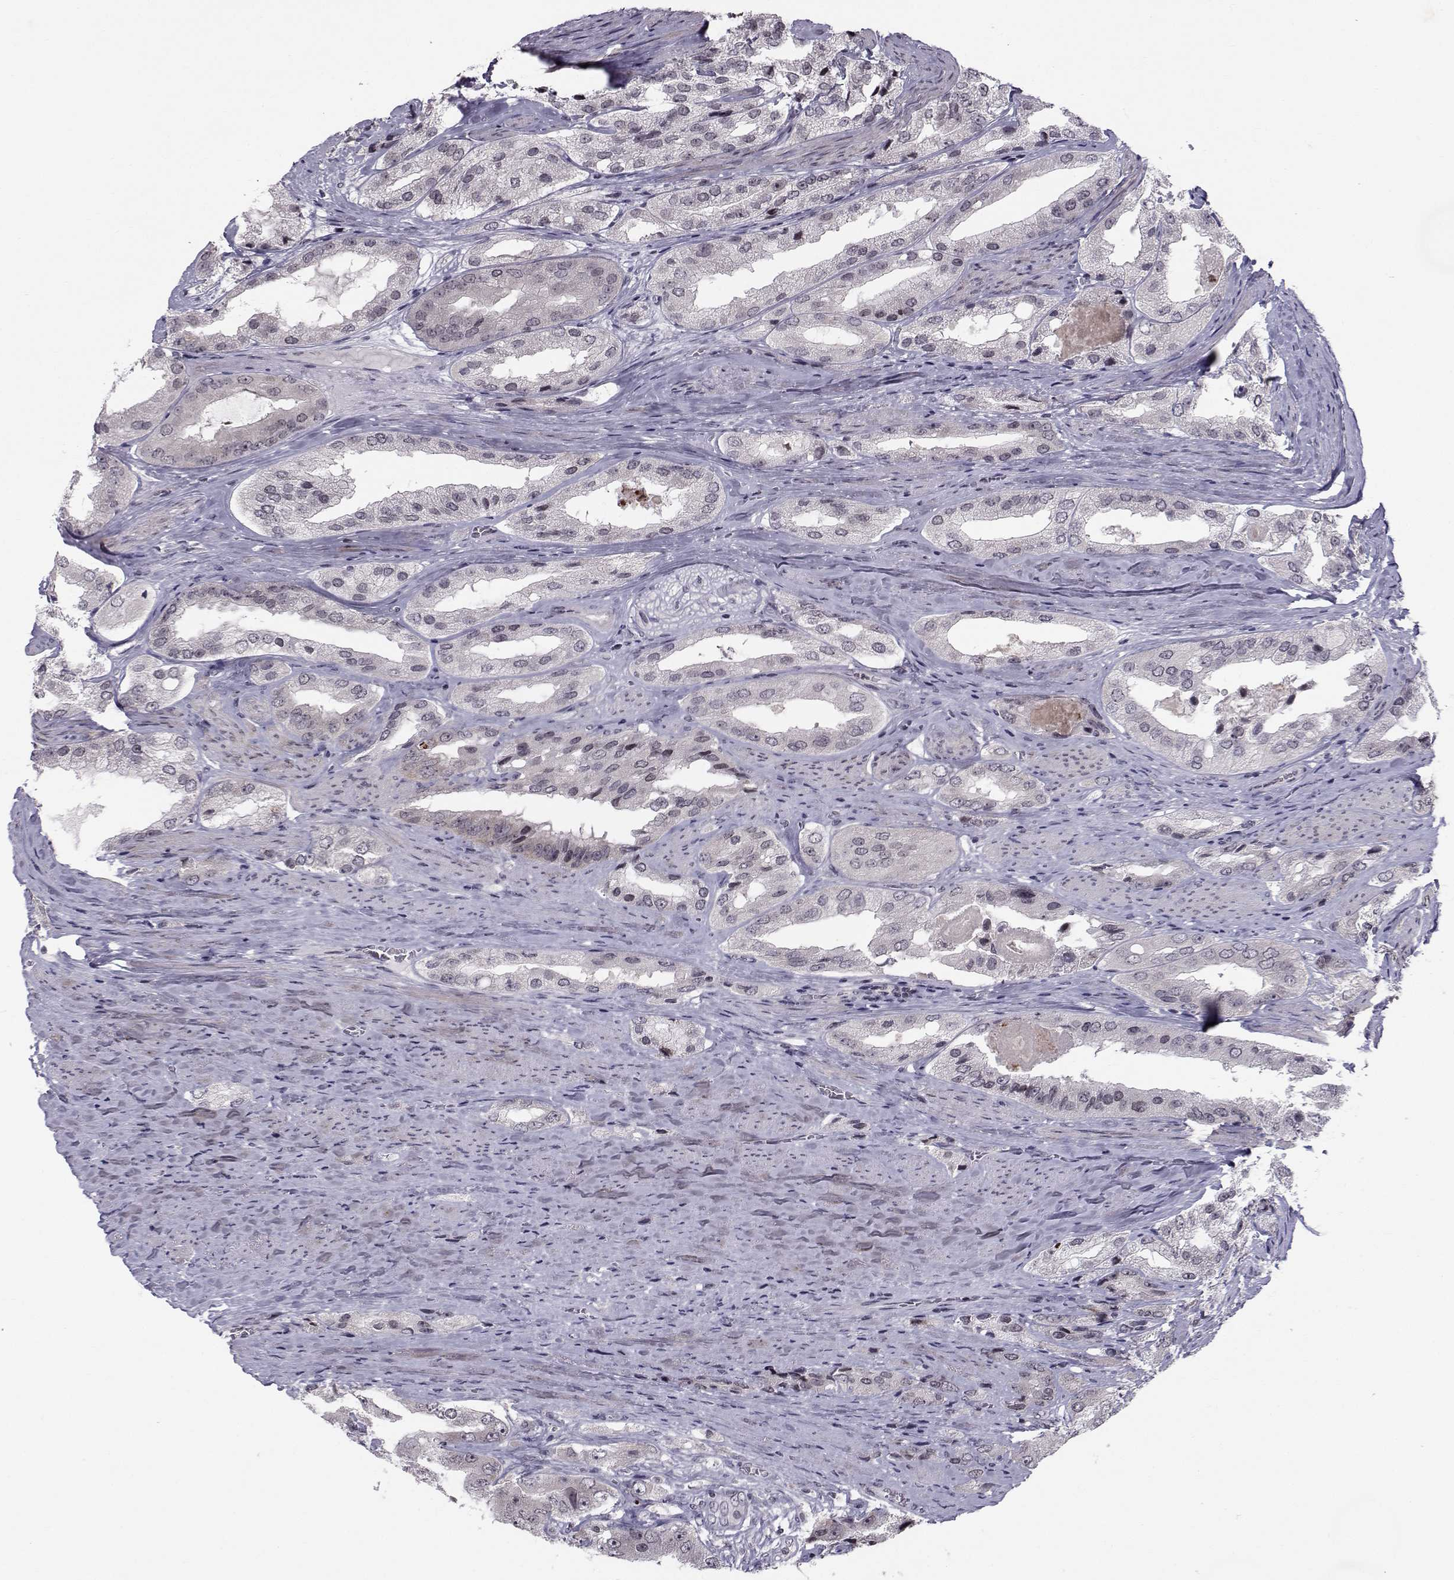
{"staining": {"intensity": "negative", "quantity": "none", "location": "none"}, "tissue": "prostate cancer", "cell_type": "Tumor cells", "image_type": "cancer", "snomed": [{"axis": "morphology", "description": "Adenocarcinoma, Low grade"}, {"axis": "topography", "description": "Prostate"}], "caption": "Immunohistochemistry photomicrograph of neoplastic tissue: prostate cancer (adenocarcinoma (low-grade)) stained with DAB (3,3'-diaminobenzidine) displays no significant protein expression in tumor cells.", "gene": "MARCHF4", "patient": {"sex": "male", "age": 69}}